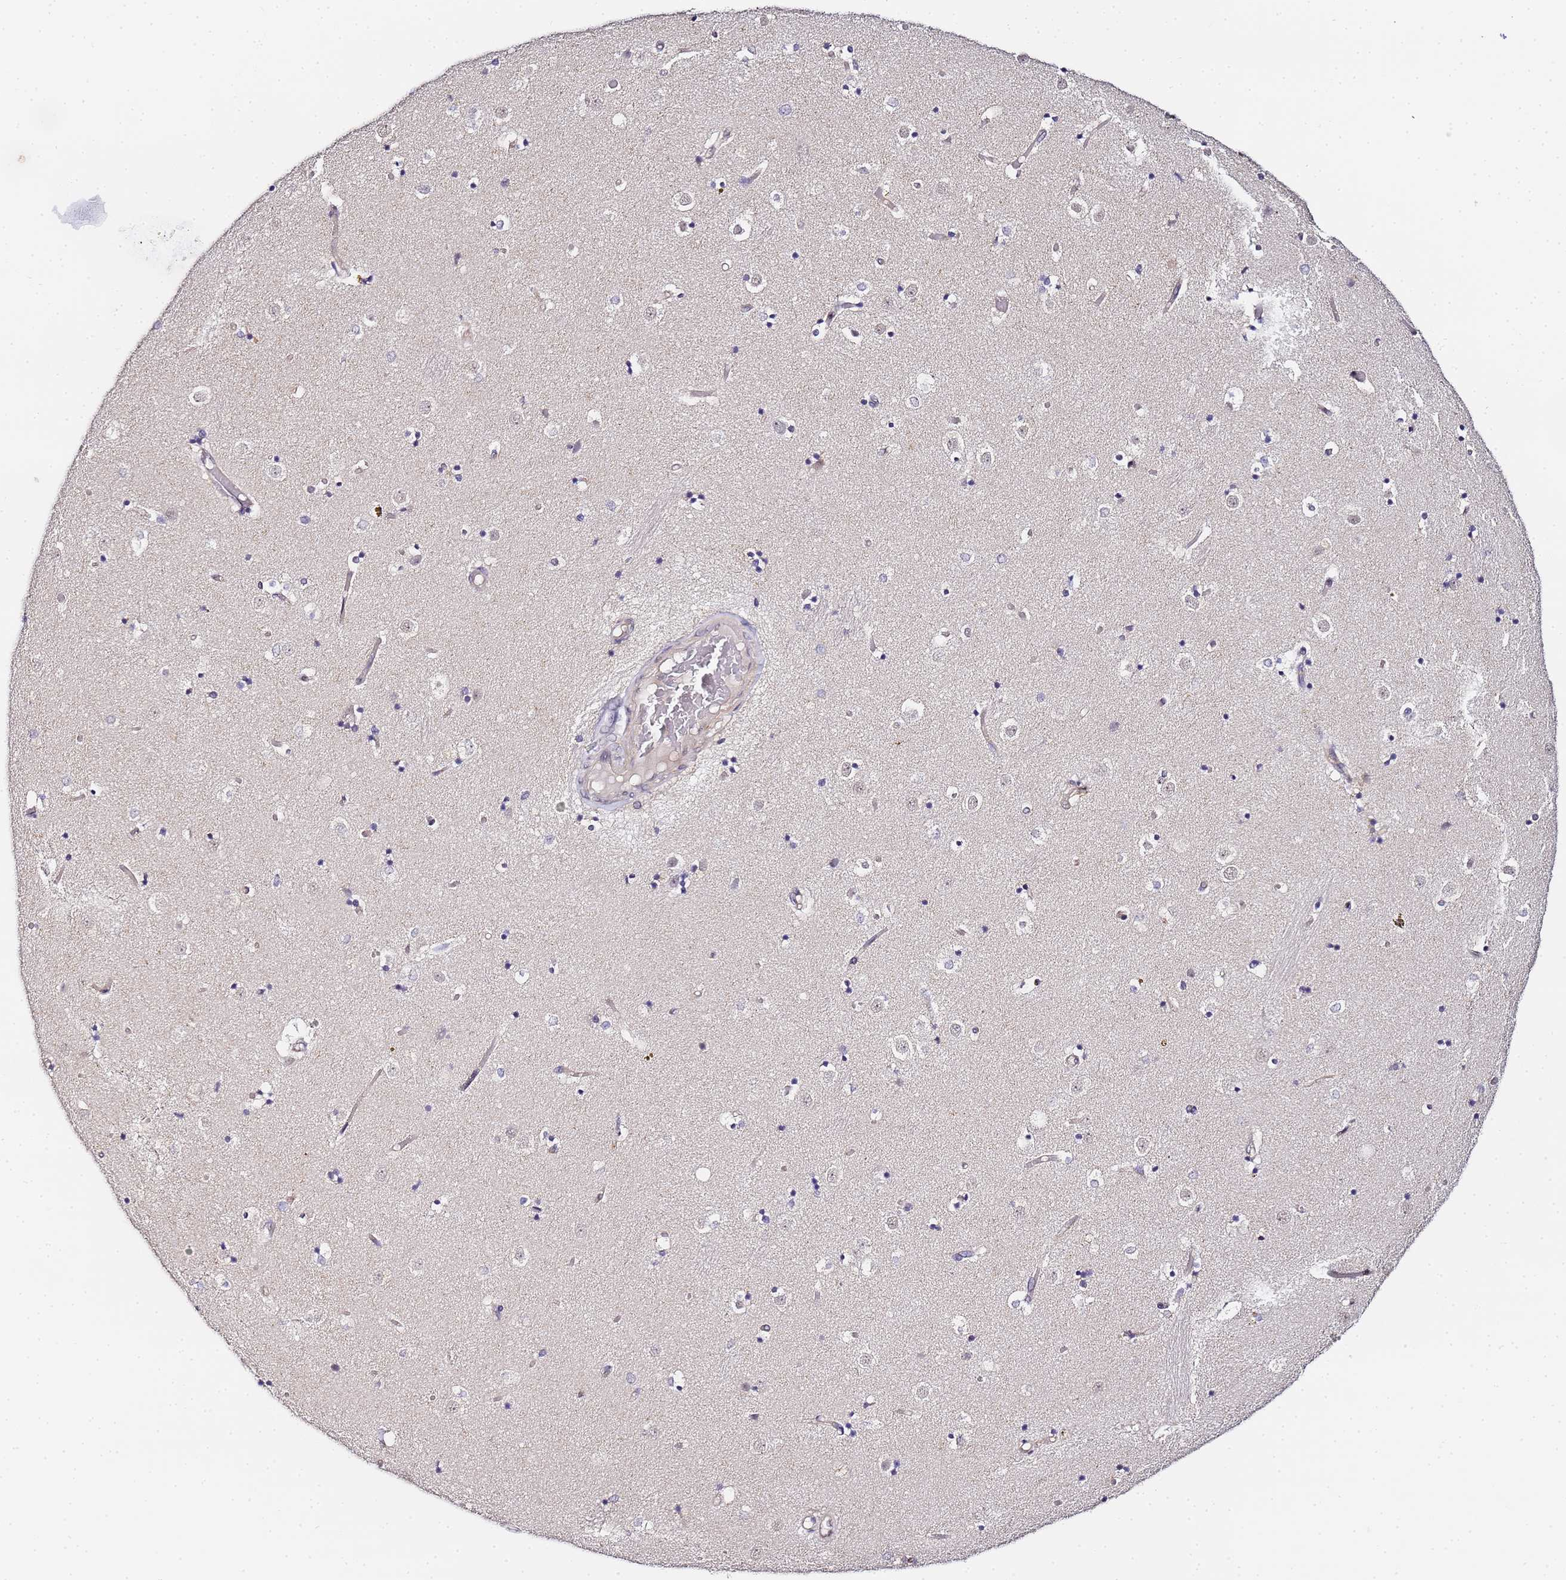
{"staining": {"intensity": "negative", "quantity": "none", "location": "none"}, "tissue": "caudate", "cell_type": "Glial cells", "image_type": "normal", "snomed": [{"axis": "morphology", "description": "Normal tissue, NOS"}, {"axis": "topography", "description": "Lateral ventricle wall"}], "caption": "The micrograph demonstrates no significant staining in glial cells of caudate. Brightfield microscopy of immunohistochemistry stained with DAB (brown) and hematoxylin (blue), captured at high magnification.", "gene": "LSM3", "patient": {"sex": "female", "age": 52}}